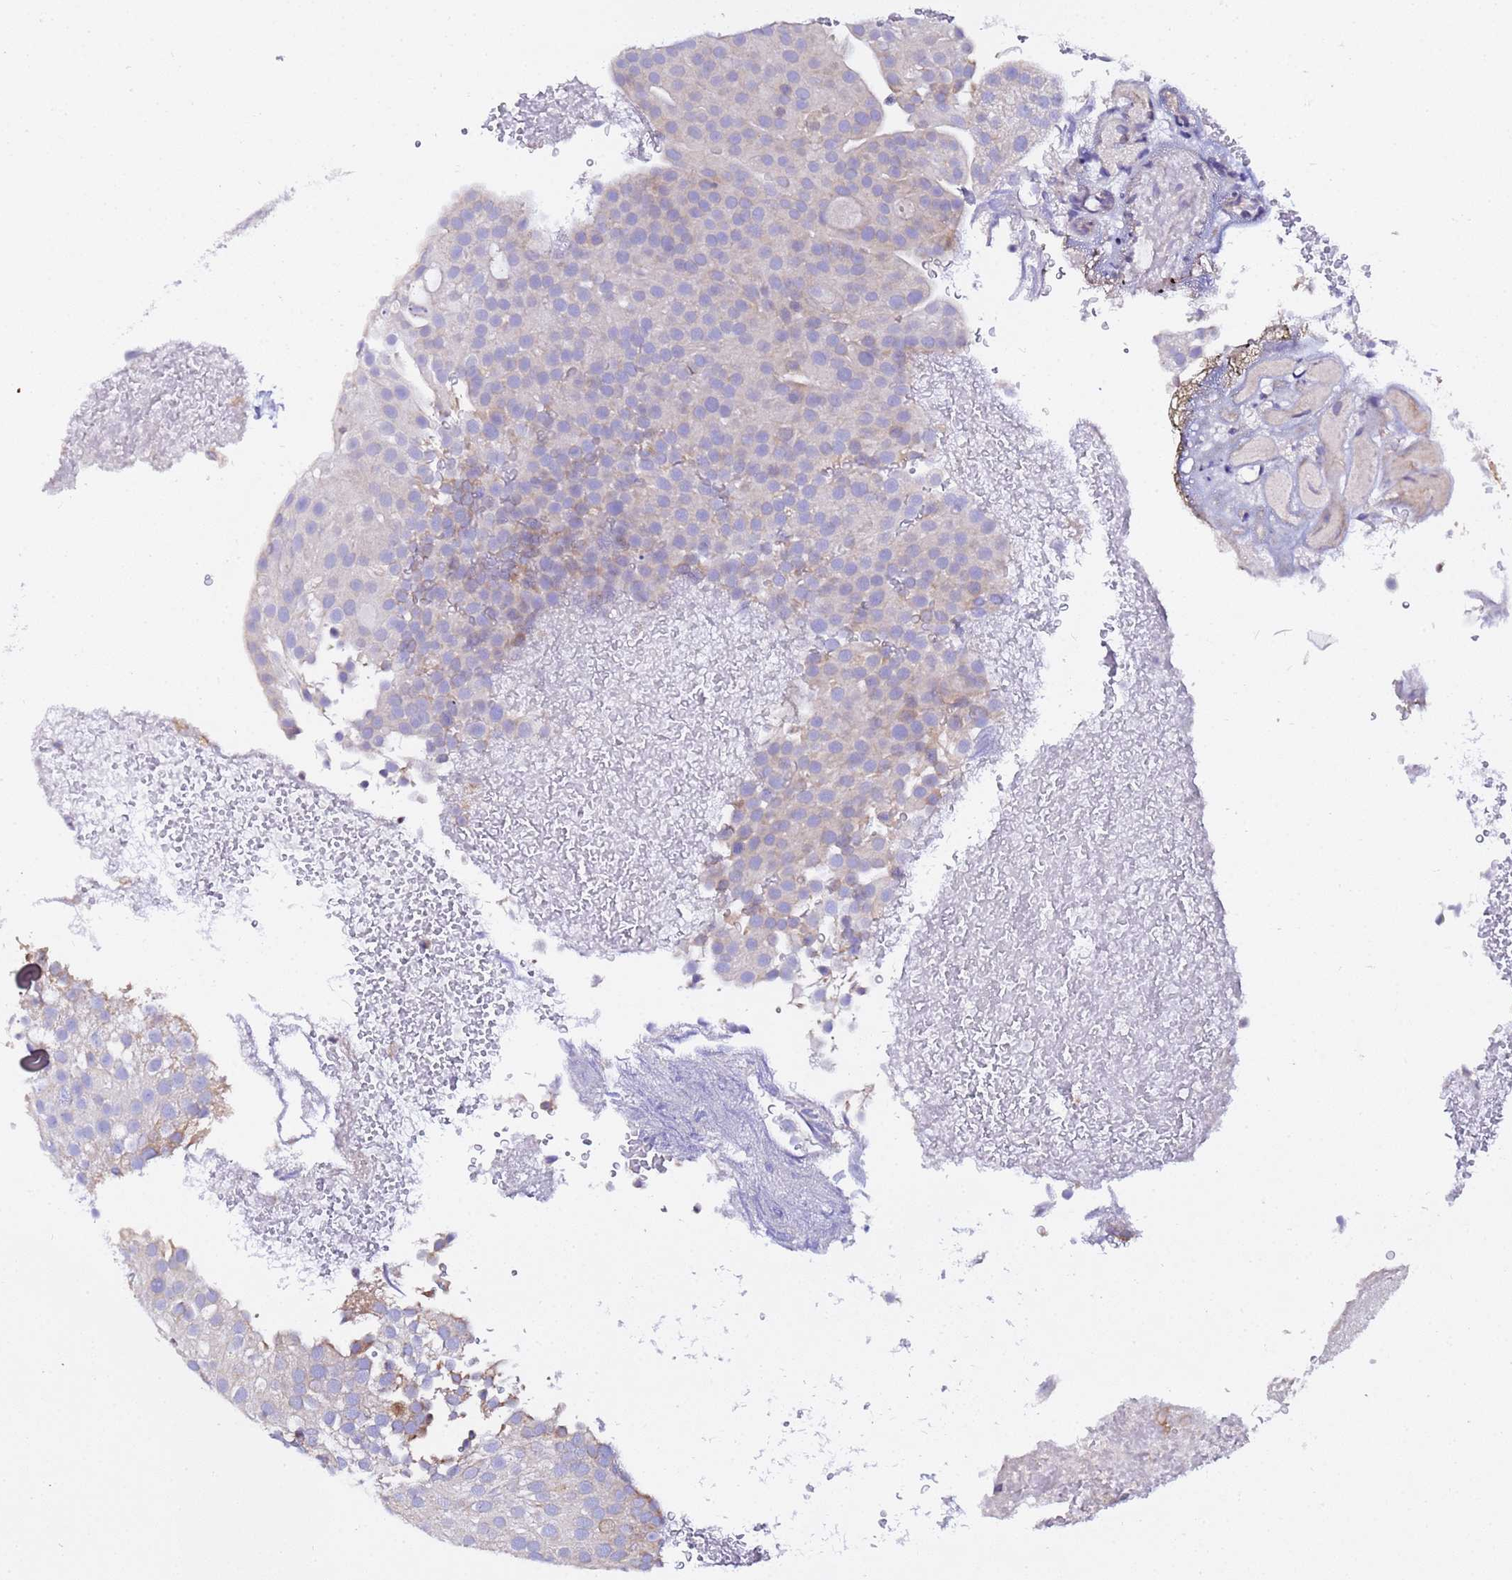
{"staining": {"intensity": "weak", "quantity": "25%-75%", "location": "cytoplasmic/membranous"}, "tissue": "urothelial cancer", "cell_type": "Tumor cells", "image_type": "cancer", "snomed": [{"axis": "morphology", "description": "Urothelial carcinoma, Low grade"}, {"axis": "topography", "description": "Urinary bladder"}], "caption": "This micrograph shows immunohistochemistry staining of human low-grade urothelial carcinoma, with low weak cytoplasmic/membranous staining in about 25%-75% of tumor cells.", "gene": "JRKL", "patient": {"sex": "male", "age": 78}}